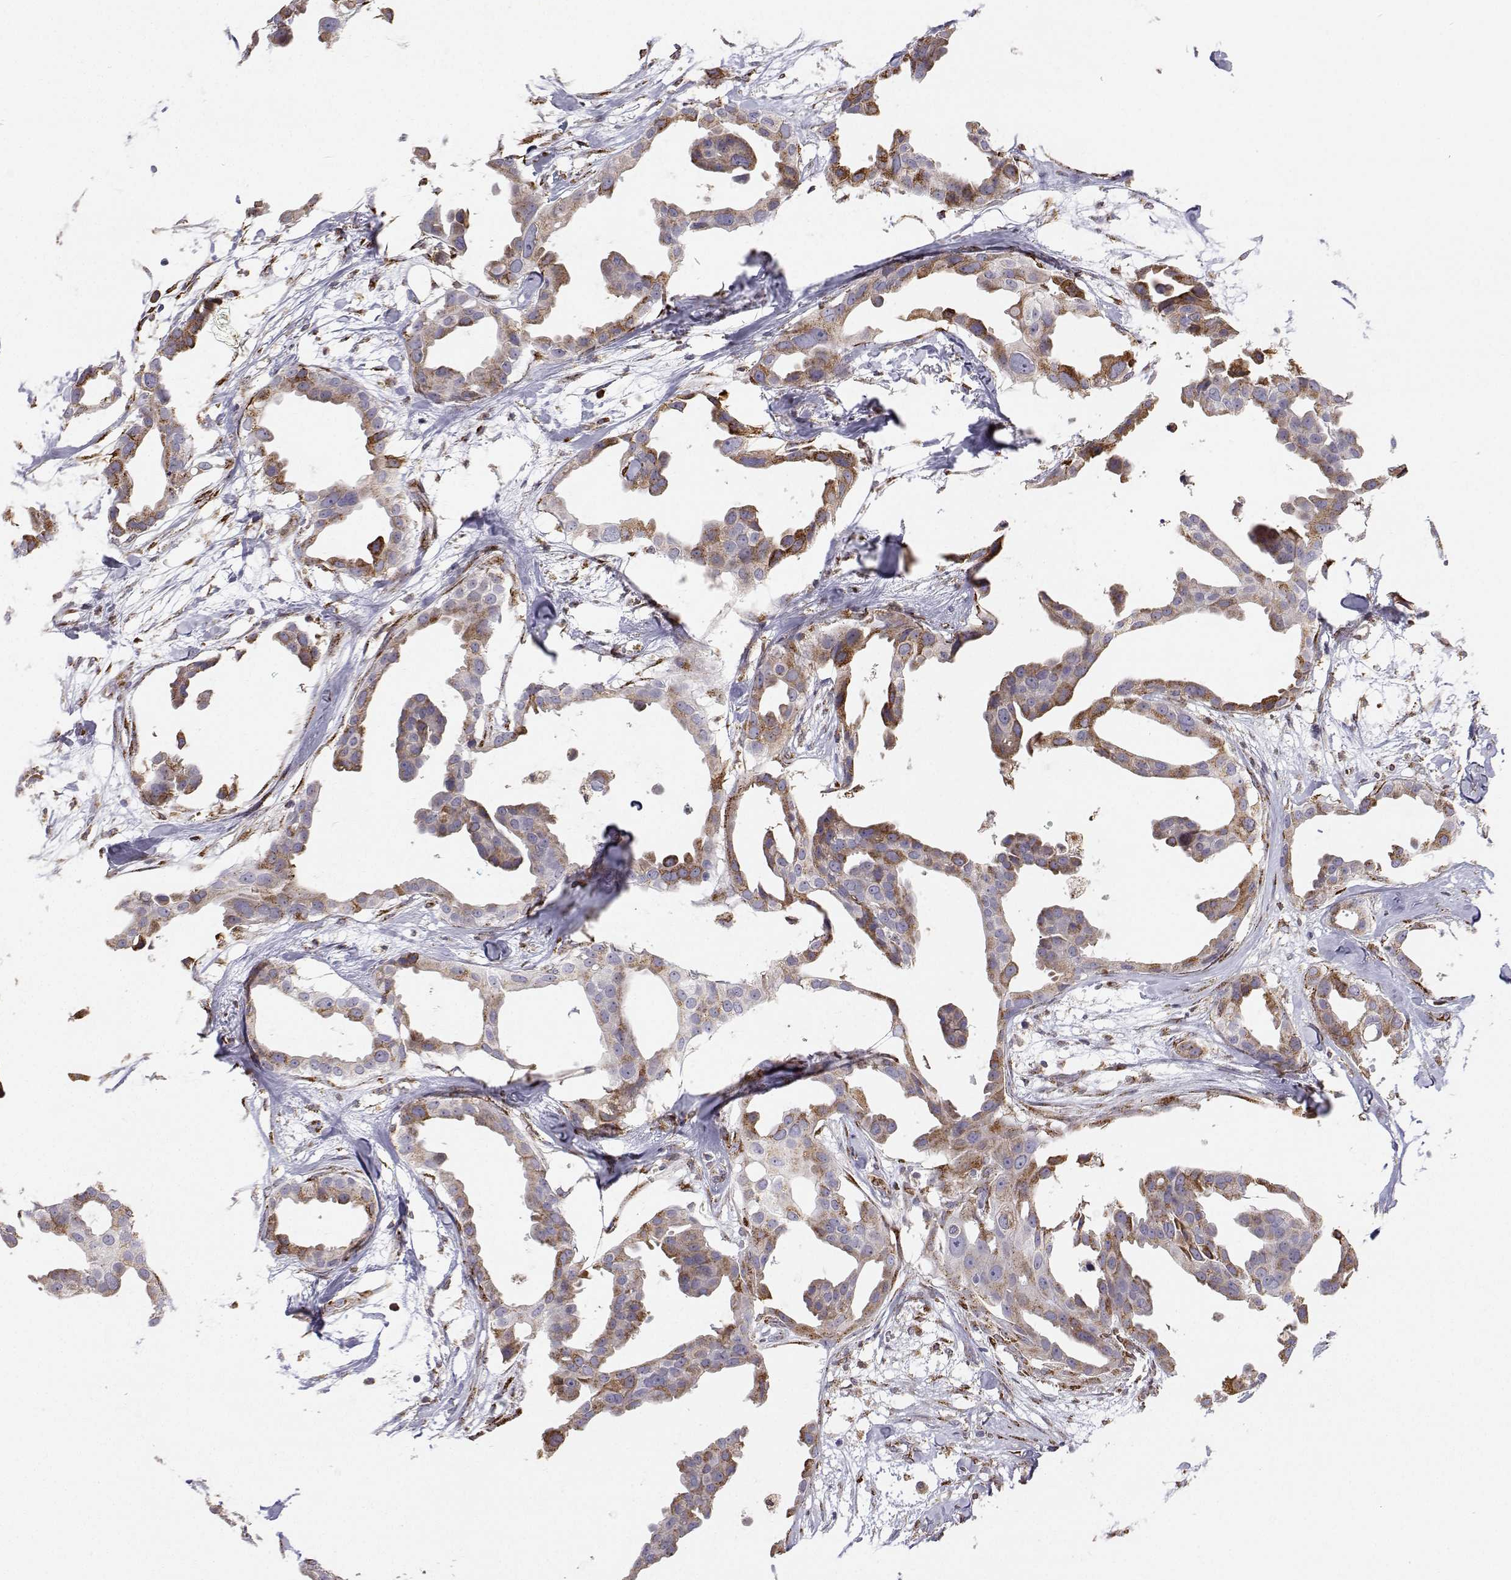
{"staining": {"intensity": "moderate", "quantity": ">75%", "location": "cytoplasmic/membranous"}, "tissue": "breast cancer", "cell_type": "Tumor cells", "image_type": "cancer", "snomed": [{"axis": "morphology", "description": "Duct carcinoma"}, {"axis": "topography", "description": "Breast"}], "caption": "IHC staining of breast cancer, which demonstrates medium levels of moderate cytoplasmic/membranous staining in approximately >75% of tumor cells indicating moderate cytoplasmic/membranous protein expression. The staining was performed using DAB (brown) for protein detection and nuclei were counterstained in hematoxylin (blue).", "gene": "STARD13", "patient": {"sex": "female", "age": 38}}